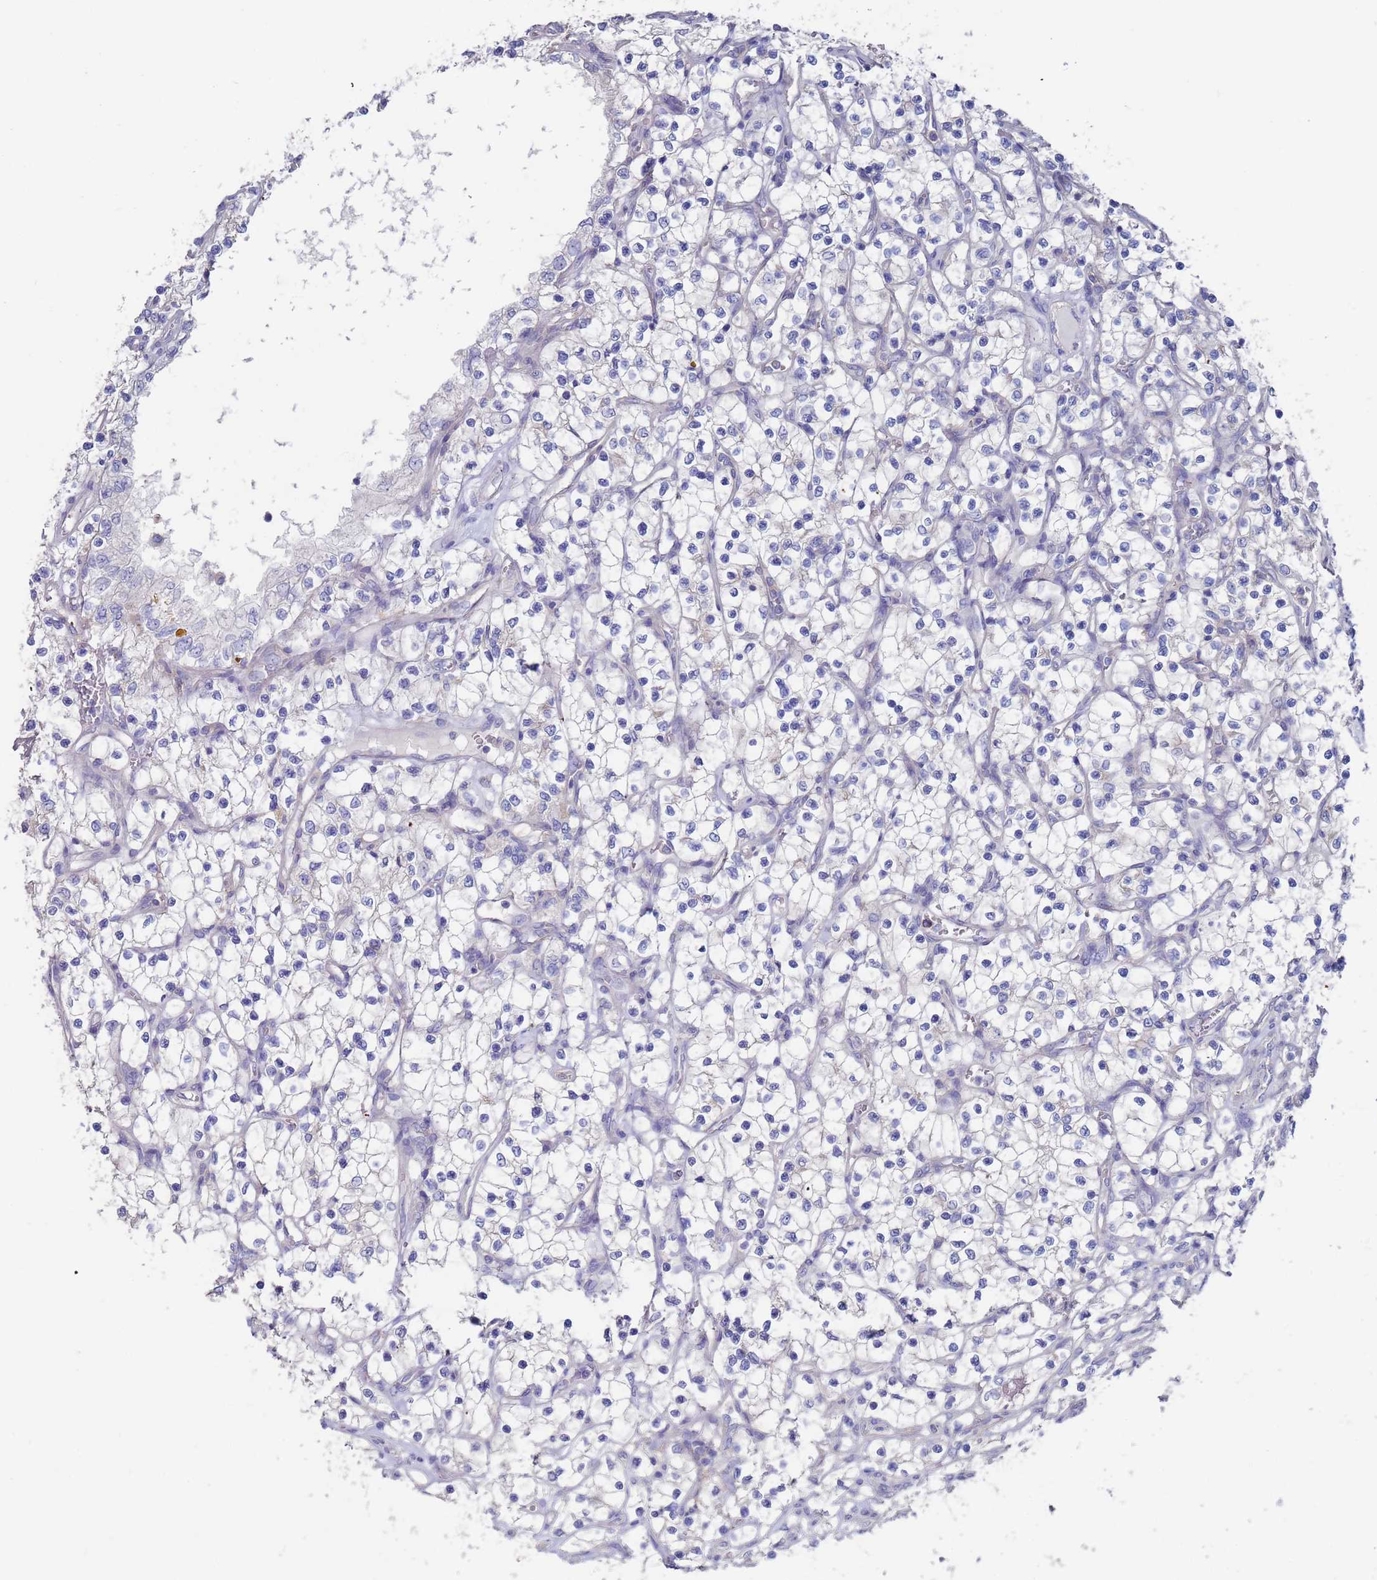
{"staining": {"intensity": "negative", "quantity": "none", "location": "none"}, "tissue": "renal cancer", "cell_type": "Tumor cells", "image_type": "cancer", "snomed": [{"axis": "morphology", "description": "Adenocarcinoma, NOS"}, {"axis": "topography", "description": "Kidney"}], "caption": "Renal cancer was stained to show a protein in brown. There is no significant staining in tumor cells.", "gene": "KRTCAP3", "patient": {"sex": "female", "age": 69}}